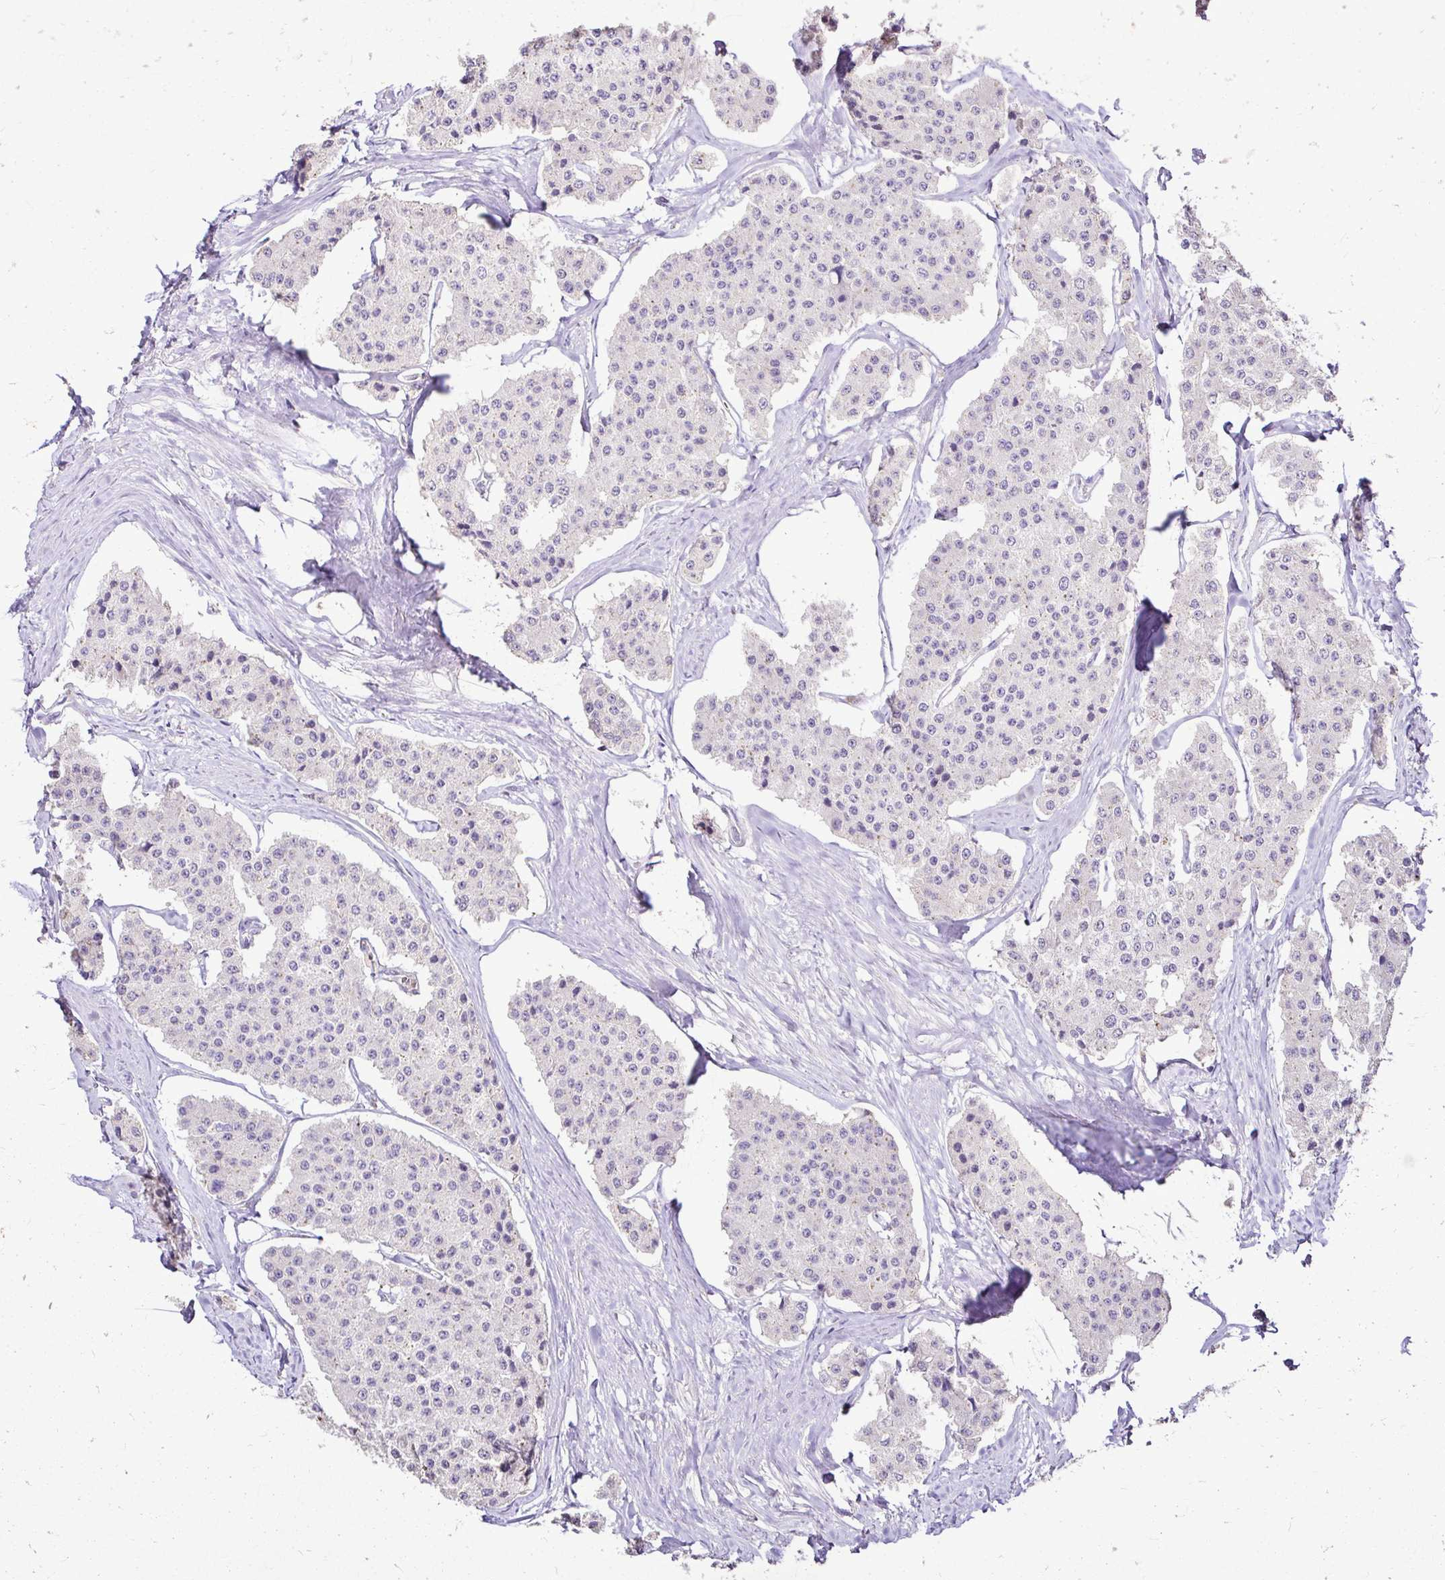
{"staining": {"intensity": "negative", "quantity": "none", "location": "none"}, "tissue": "carcinoid", "cell_type": "Tumor cells", "image_type": "cancer", "snomed": [{"axis": "morphology", "description": "Carcinoid, malignant, NOS"}, {"axis": "topography", "description": "Small intestine"}], "caption": "Protein analysis of carcinoid displays no significant positivity in tumor cells. (Immunohistochemistry (ihc), brightfield microscopy, high magnification).", "gene": "KIAA1210", "patient": {"sex": "female", "age": 65}}